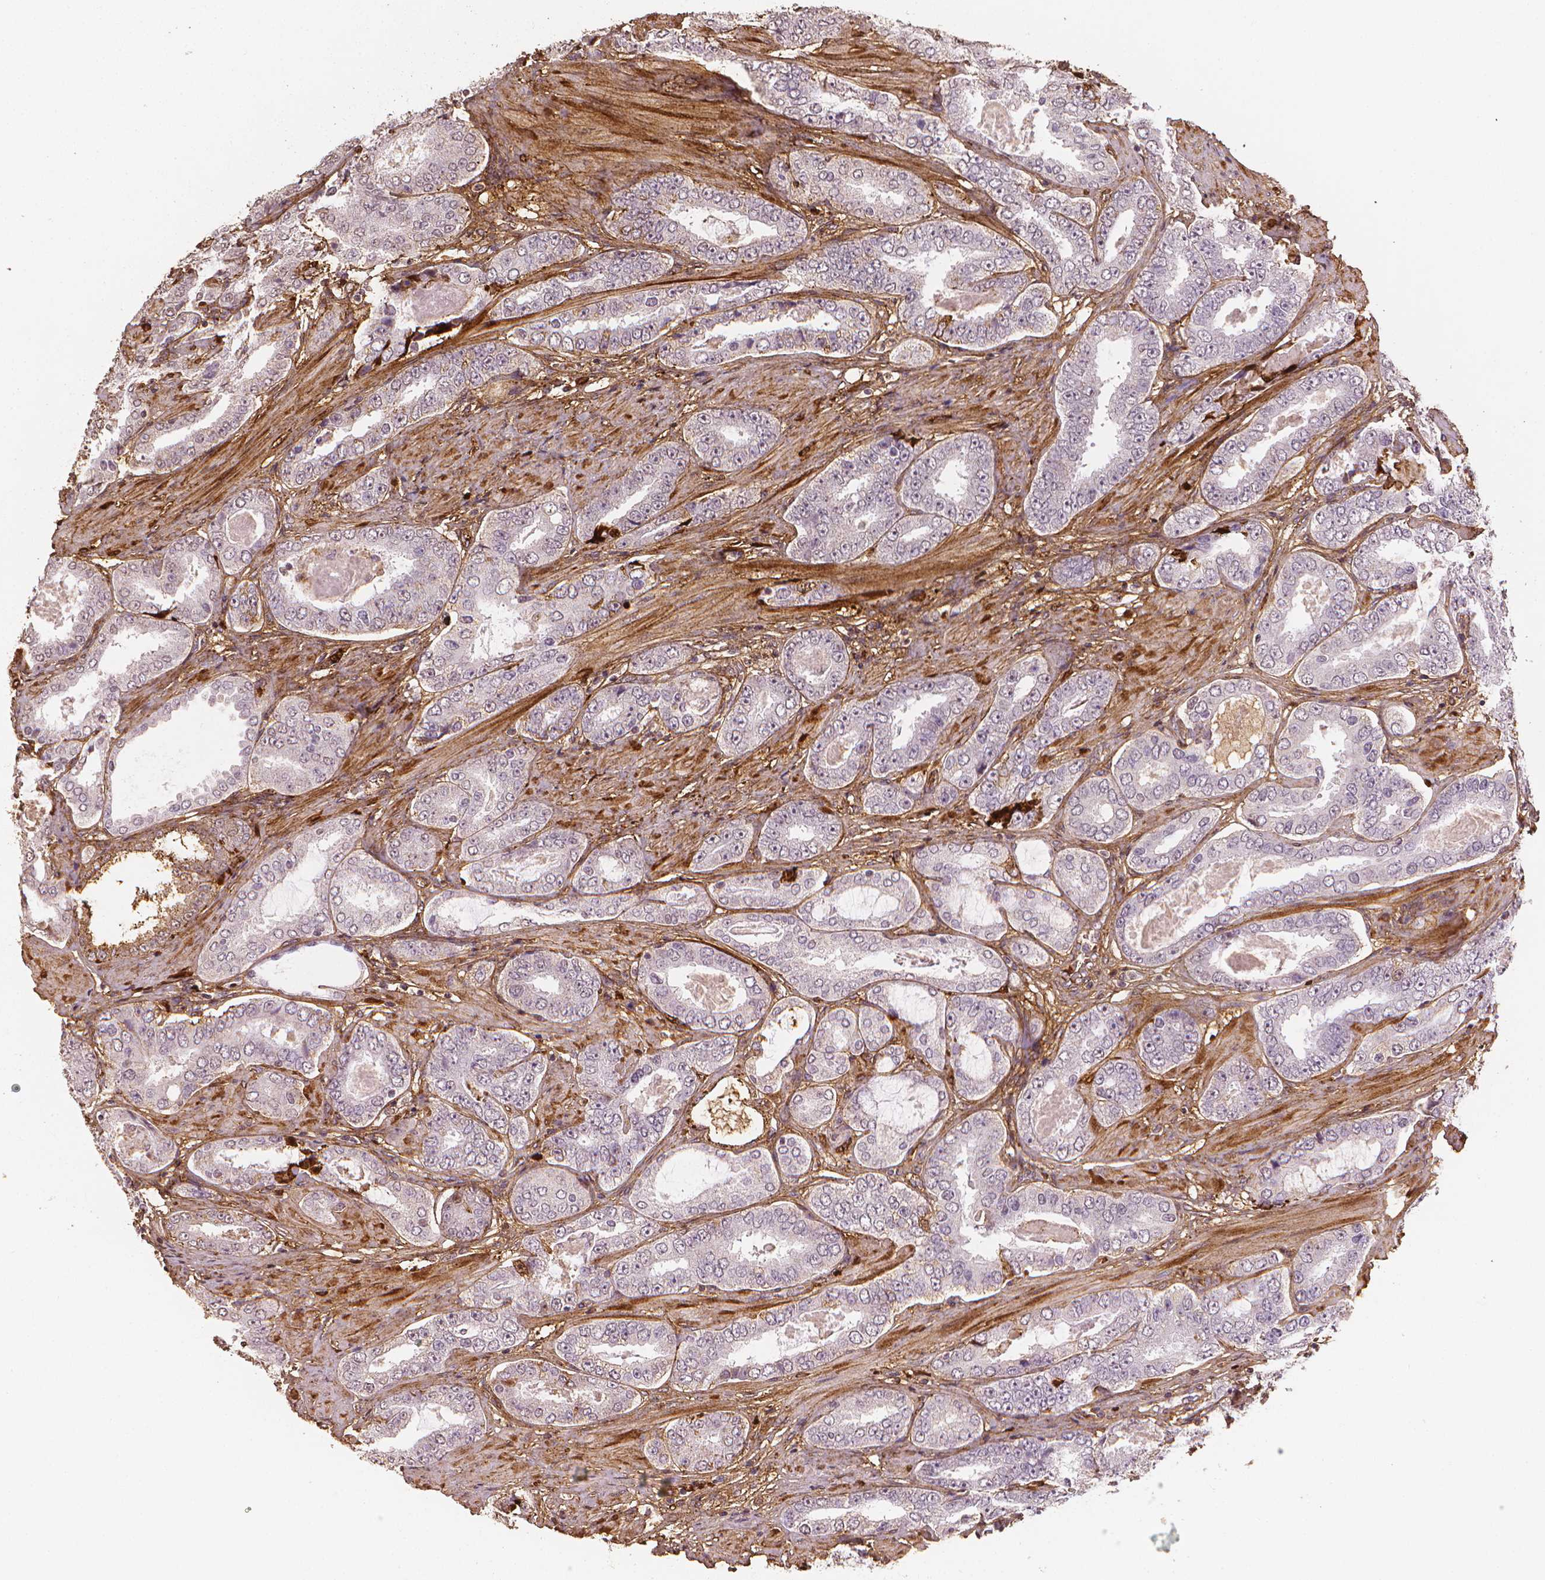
{"staining": {"intensity": "weak", "quantity": "25%-75%", "location": "cytoplasmic/membranous,nuclear"}, "tissue": "prostate cancer", "cell_type": "Tumor cells", "image_type": "cancer", "snomed": [{"axis": "morphology", "description": "Adenocarcinoma, High grade"}, {"axis": "topography", "description": "Prostate"}], "caption": "Adenocarcinoma (high-grade) (prostate) stained with DAB (3,3'-diaminobenzidine) IHC reveals low levels of weak cytoplasmic/membranous and nuclear expression in approximately 25%-75% of tumor cells.", "gene": "DCN", "patient": {"sex": "male", "age": 63}}